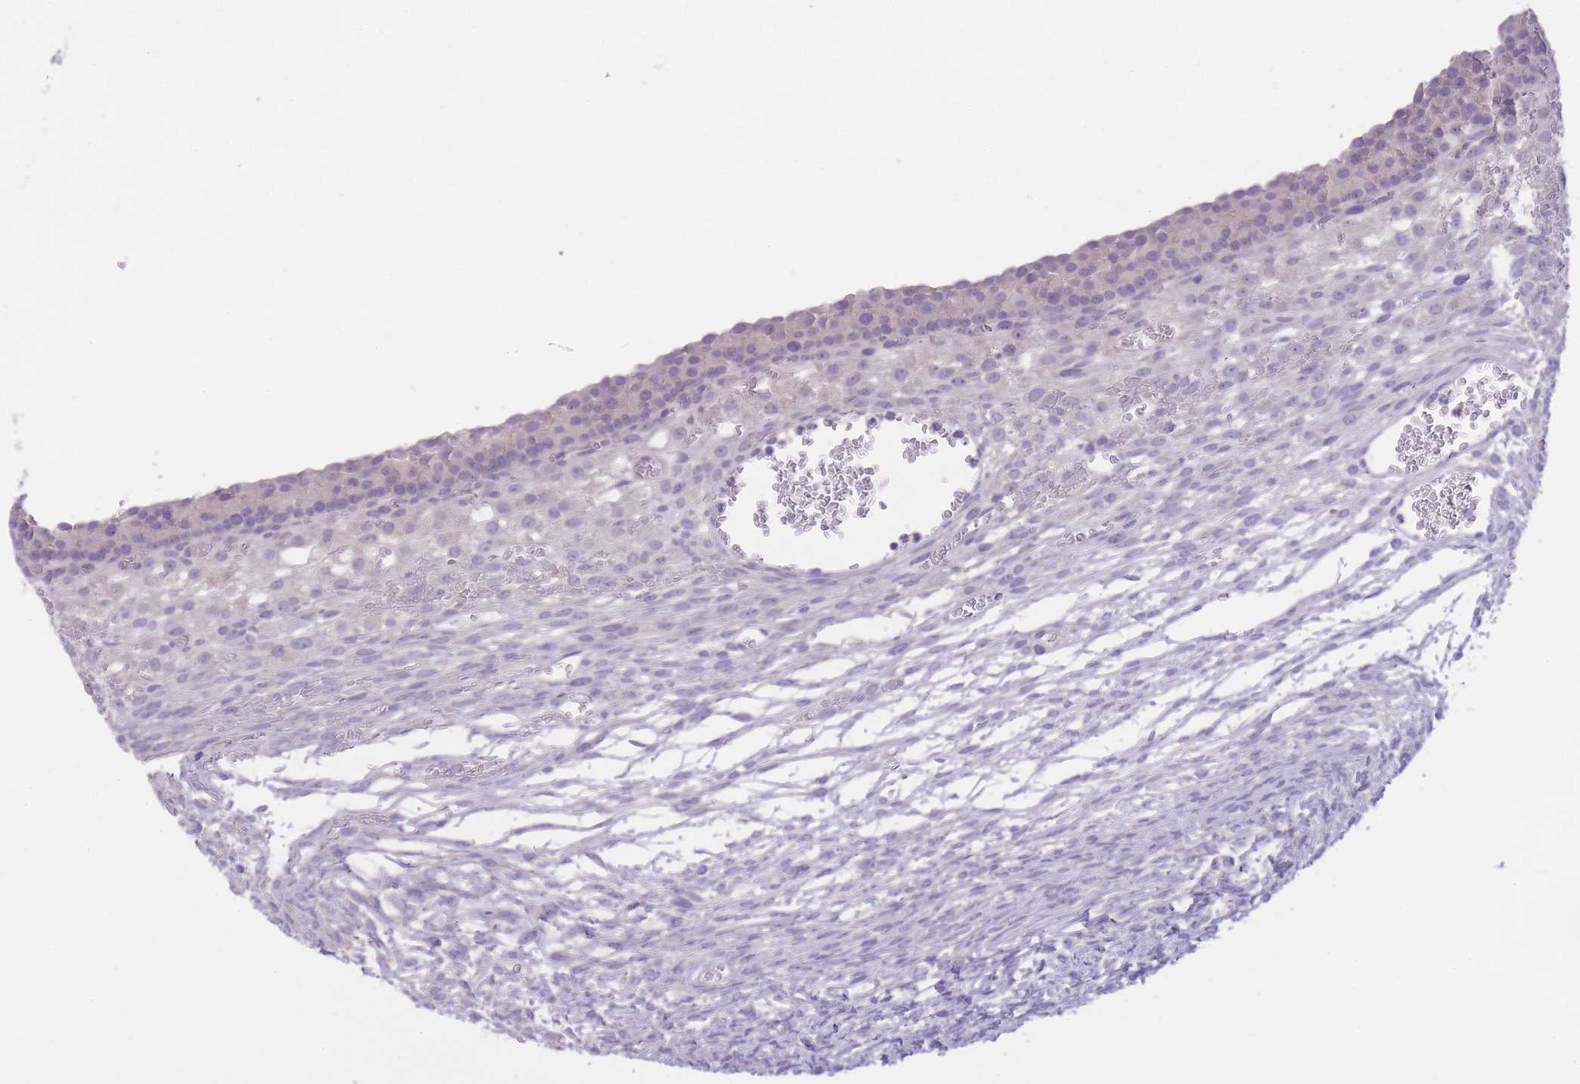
{"staining": {"intensity": "negative", "quantity": "none", "location": "none"}, "tissue": "ovary", "cell_type": "Ovarian stroma cells", "image_type": "normal", "snomed": [{"axis": "morphology", "description": "Normal tissue, NOS"}, {"axis": "topography", "description": "Ovary"}], "caption": "Immunohistochemistry photomicrograph of unremarkable ovary: human ovary stained with DAB displays no significant protein expression in ovarian stroma cells. (Stains: DAB (3,3'-diaminobenzidine) immunohistochemistry with hematoxylin counter stain, Microscopy: brightfield microscopy at high magnification).", "gene": "DCANP1", "patient": {"sex": "female", "age": 39}}